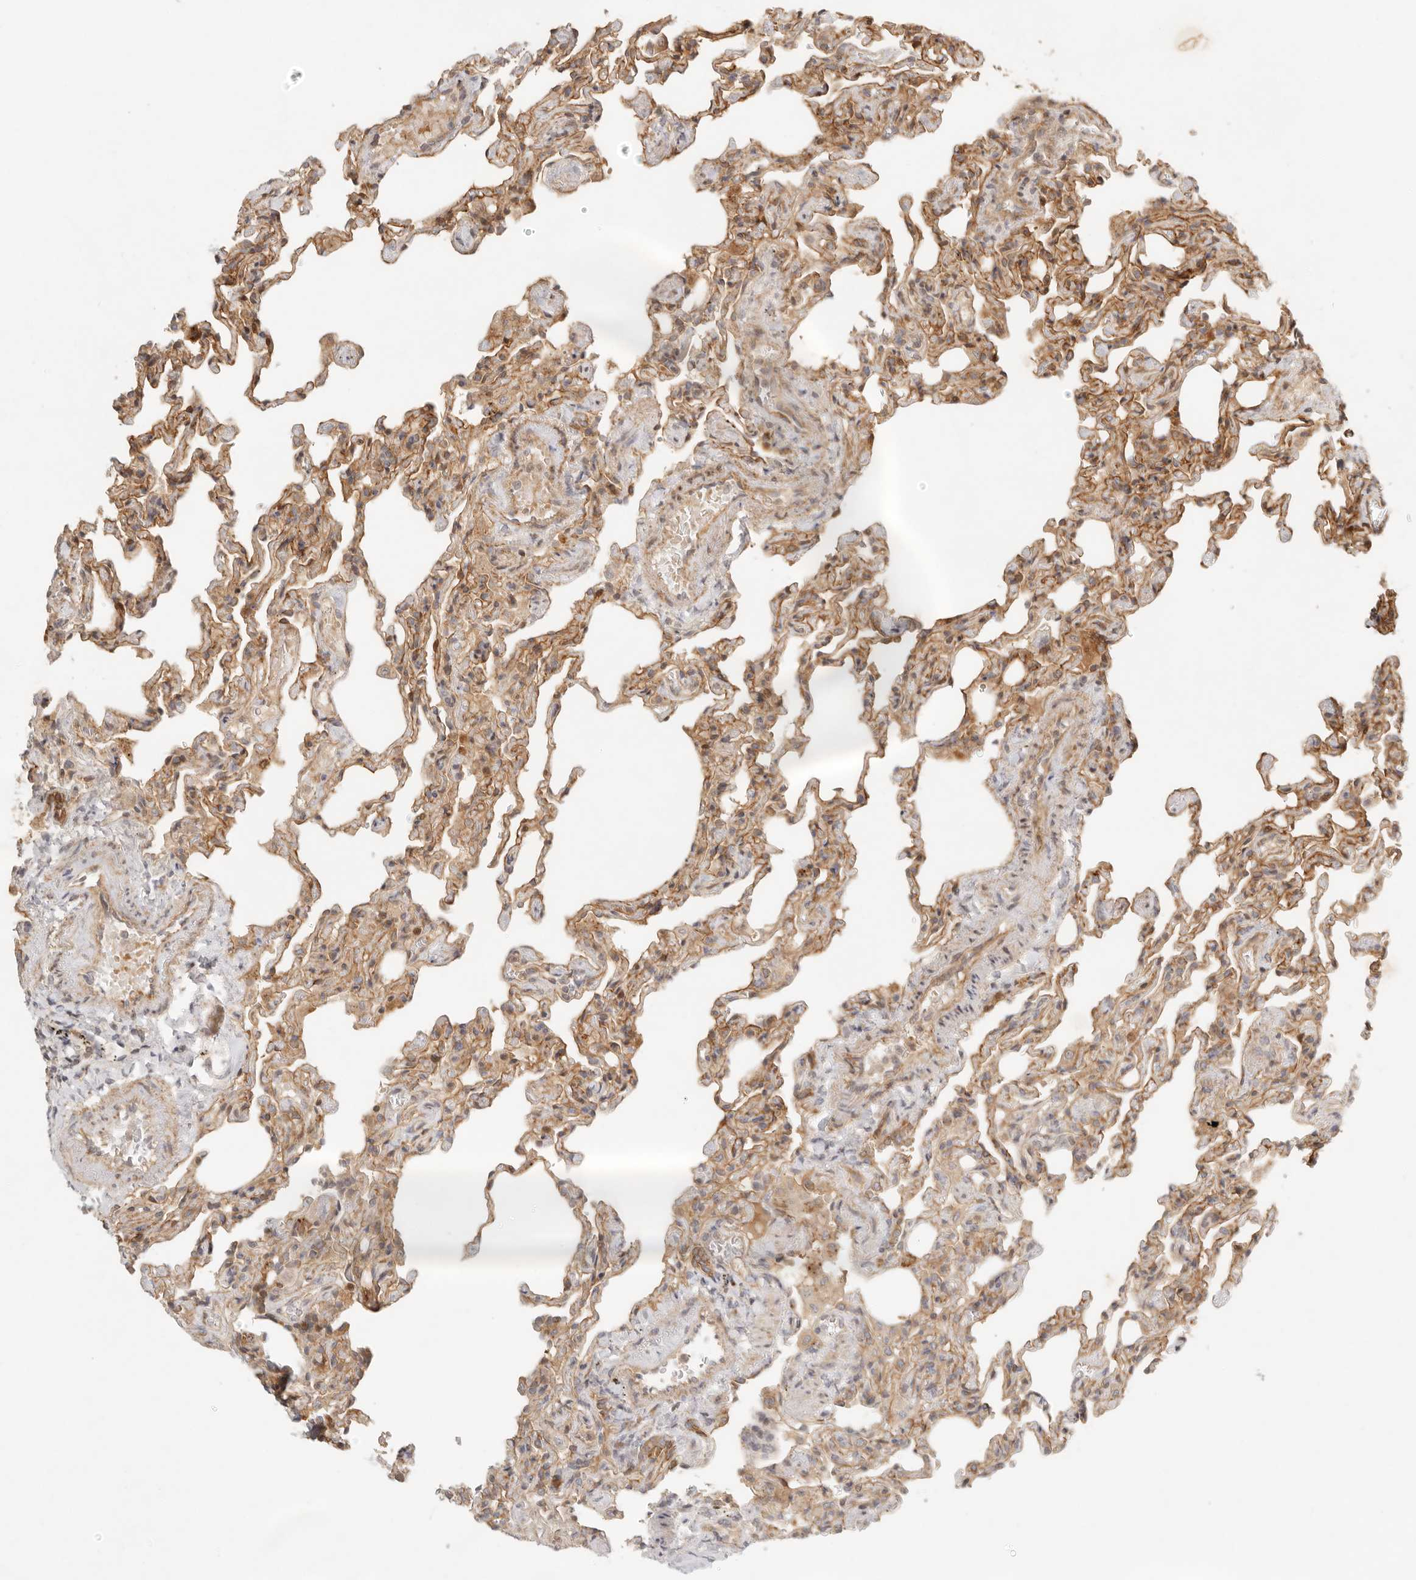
{"staining": {"intensity": "moderate", "quantity": "<25%", "location": "cytoplasmic/membranous"}, "tissue": "lung", "cell_type": "Alveolar cells", "image_type": "normal", "snomed": [{"axis": "morphology", "description": "Normal tissue, NOS"}, {"axis": "topography", "description": "Lung"}], "caption": "Brown immunohistochemical staining in benign human lung shows moderate cytoplasmic/membranous expression in about <25% of alveolar cells. (Brightfield microscopy of DAB IHC at high magnification).", "gene": "KLHL38", "patient": {"sex": "male", "age": 20}}